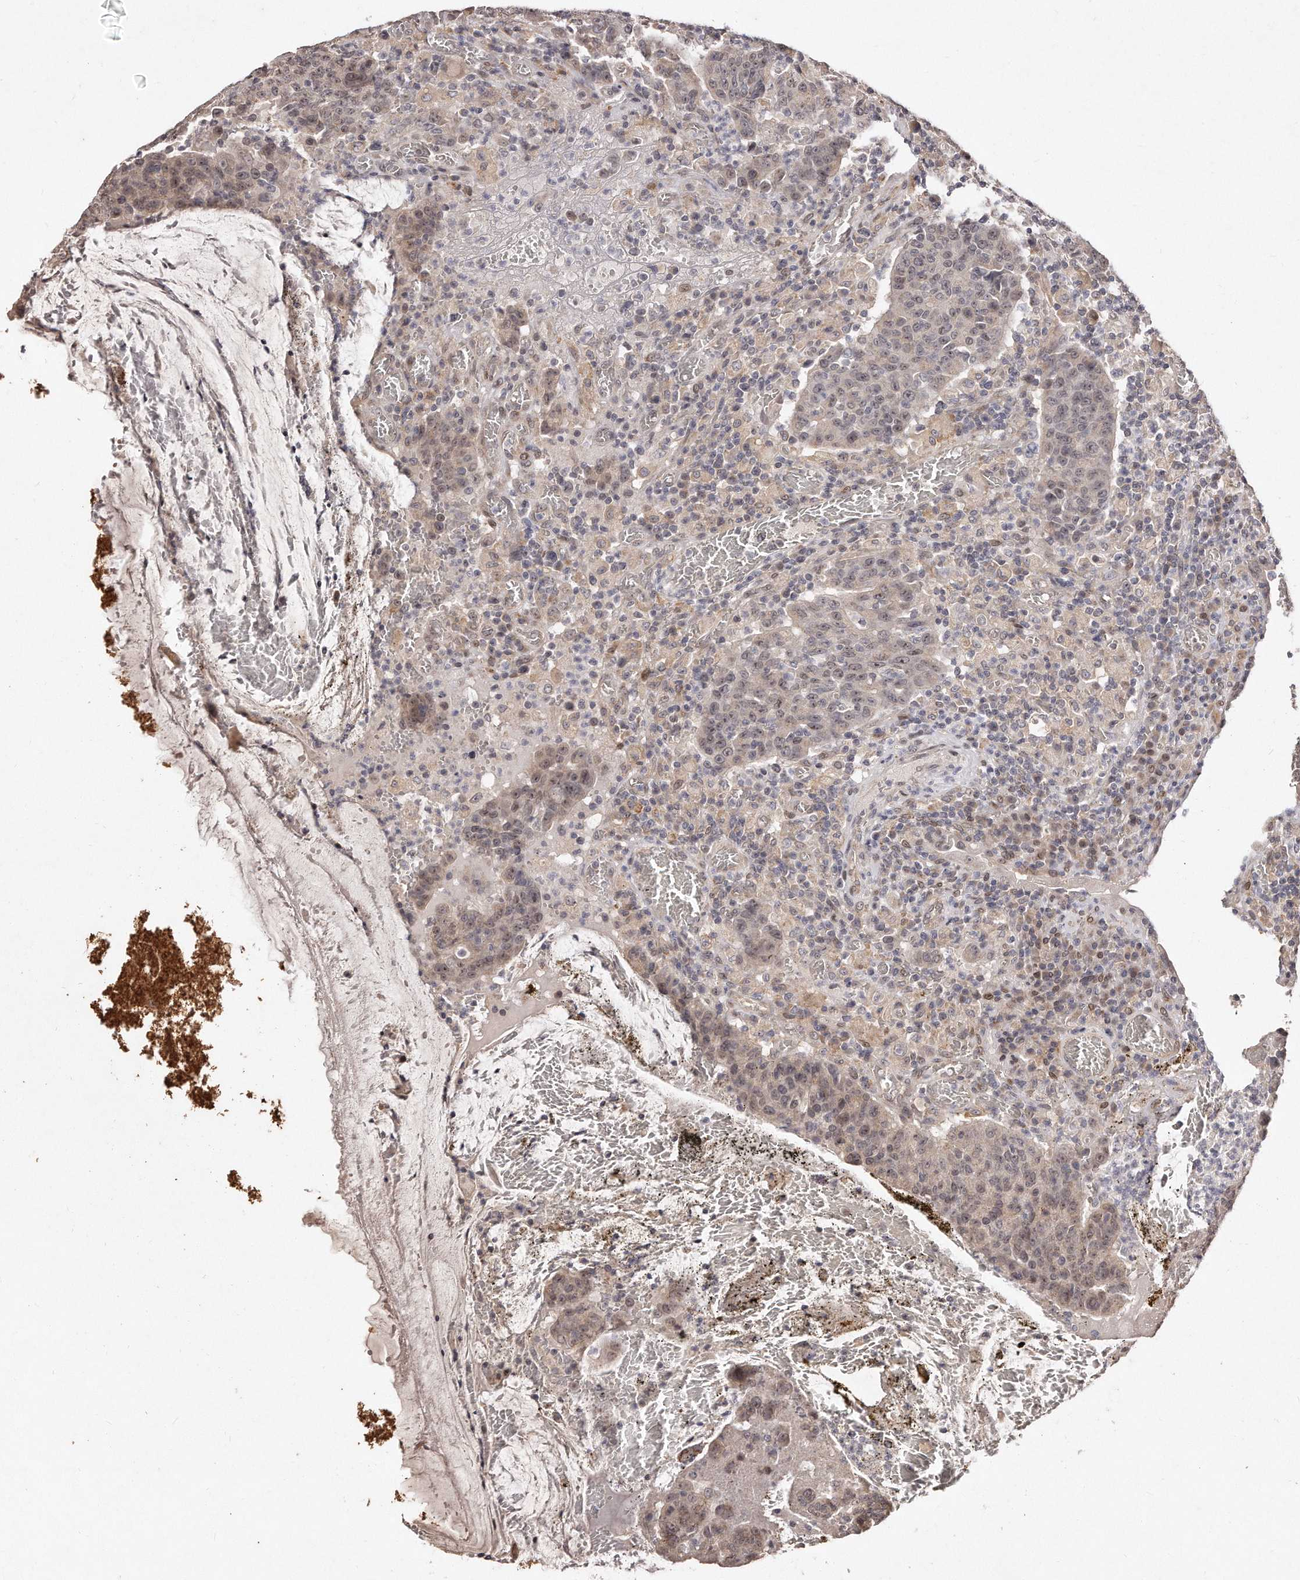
{"staining": {"intensity": "weak", "quantity": "25%-75%", "location": "cytoplasmic/membranous,nuclear"}, "tissue": "colorectal cancer", "cell_type": "Tumor cells", "image_type": "cancer", "snomed": [{"axis": "morphology", "description": "Adenocarcinoma, NOS"}, {"axis": "topography", "description": "Colon"}], "caption": "There is low levels of weak cytoplasmic/membranous and nuclear positivity in tumor cells of colorectal cancer, as demonstrated by immunohistochemical staining (brown color).", "gene": "HASPIN", "patient": {"sex": "female", "age": 75}}